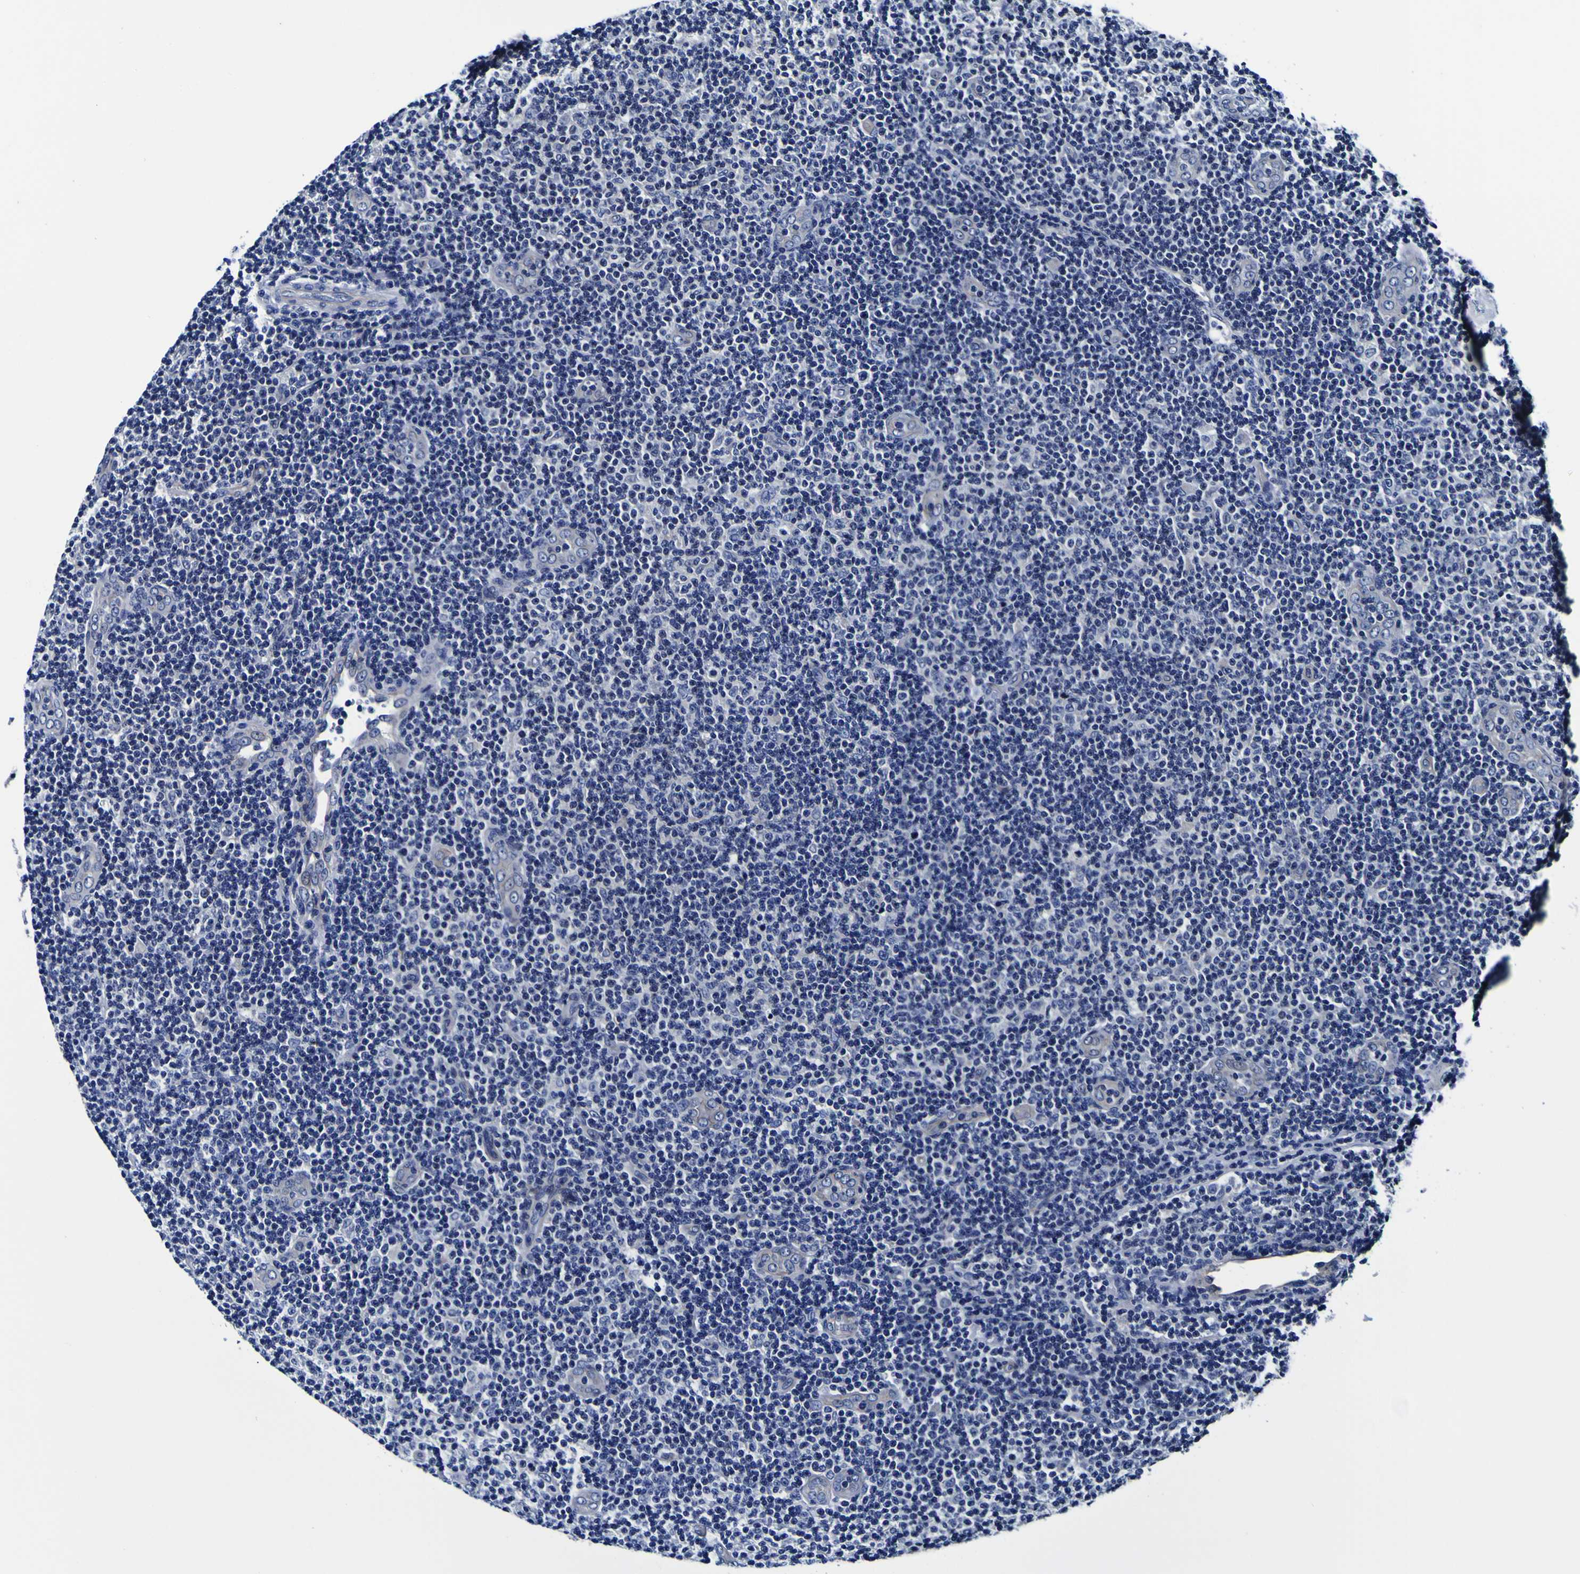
{"staining": {"intensity": "negative", "quantity": "none", "location": "none"}, "tissue": "lymphoma", "cell_type": "Tumor cells", "image_type": "cancer", "snomed": [{"axis": "morphology", "description": "Malignant lymphoma, non-Hodgkin's type, Low grade"}, {"axis": "topography", "description": "Lymph node"}], "caption": "Histopathology image shows no protein expression in tumor cells of malignant lymphoma, non-Hodgkin's type (low-grade) tissue.", "gene": "PDLIM4", "patient": {"sex": "male", "age": 83}}